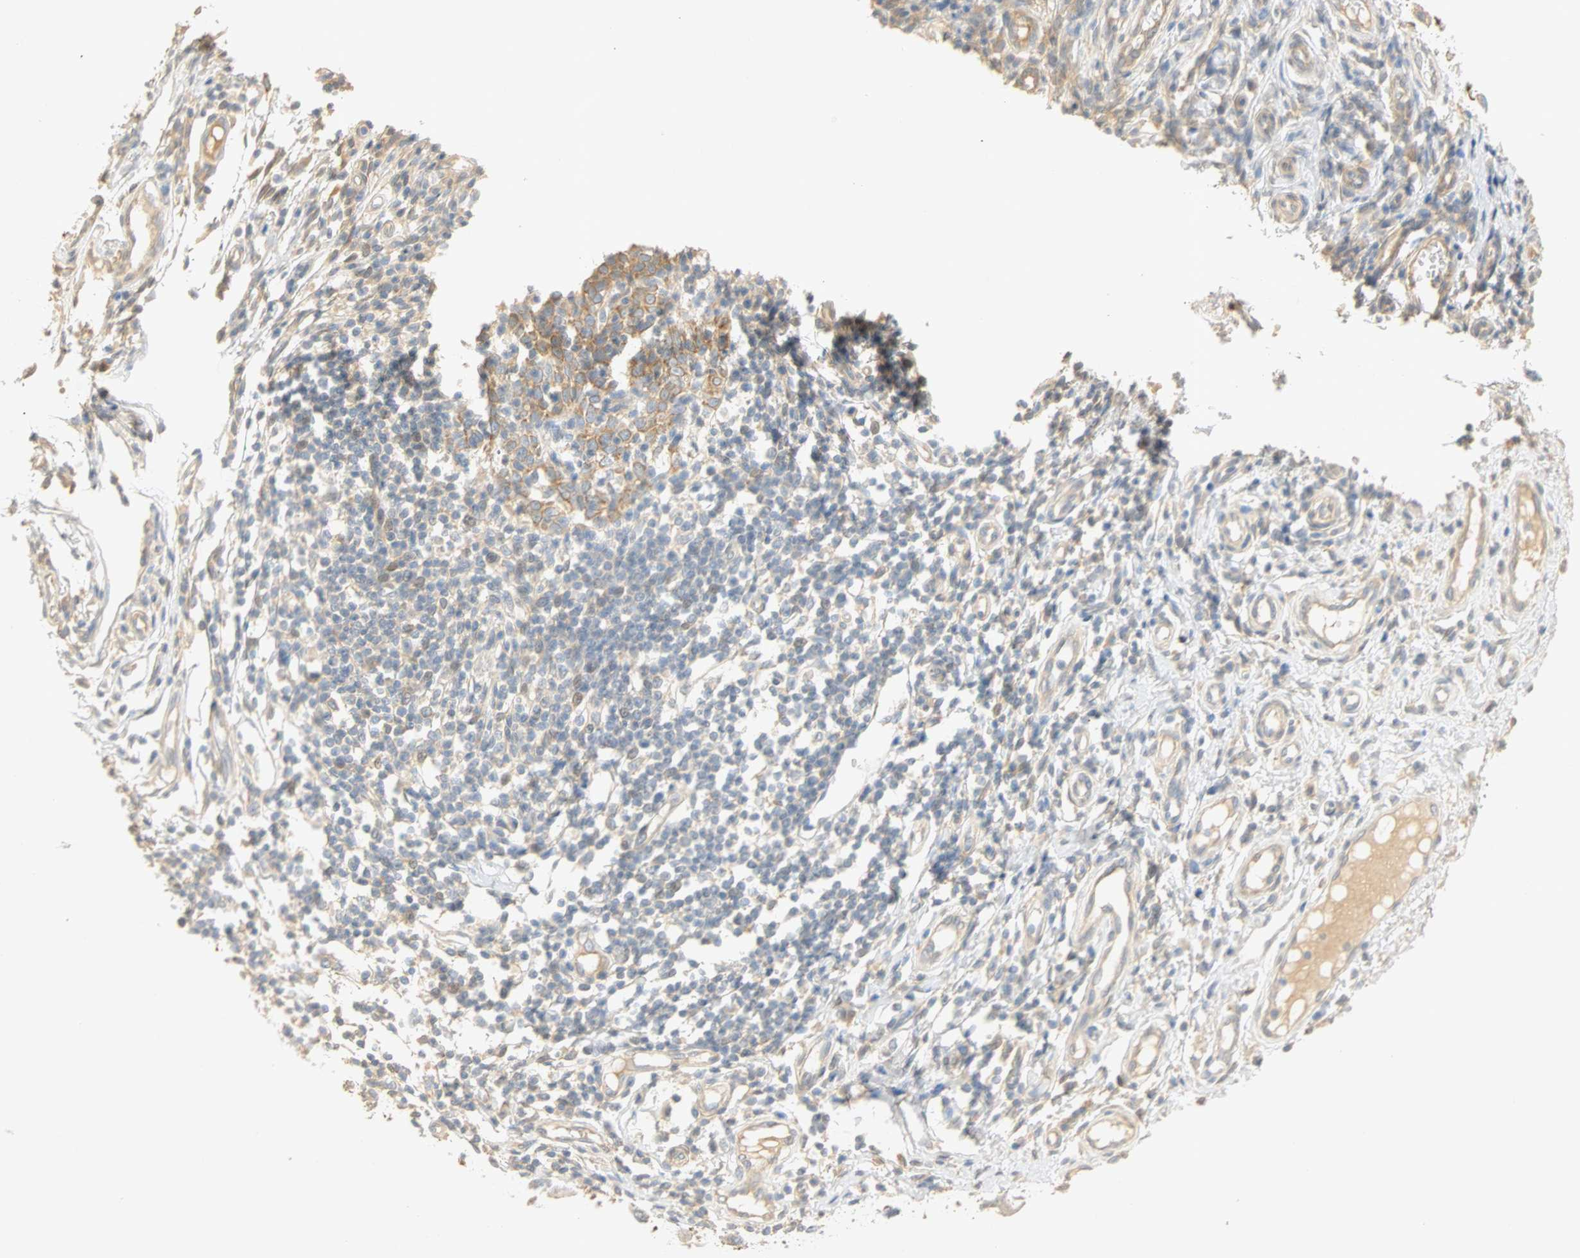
{"staining": {"intensity": "moderate", "quantity": "25%-75%", "location": "cytoplasmic/membranous"}, "tissue": "skin cancer", "cell_type": "Tumor cells", "image_type": "cancer", "snomed": [{"axis": "morphology", "description": "Normal tissue, NOS"}, {"axis": "morphology", "description": "Basal cell carcinoma"}, {"axis": "topography", "description": "Skin"}], "caption": "A medium amount of moderate cytoplasmic/membranous staining is seen in approximately 25%-75% of tumor cells in basal cell carcinoma (skin) tissue.", "gene": "SELENBP1", "patient": {"sex": "male", "age": 87}}